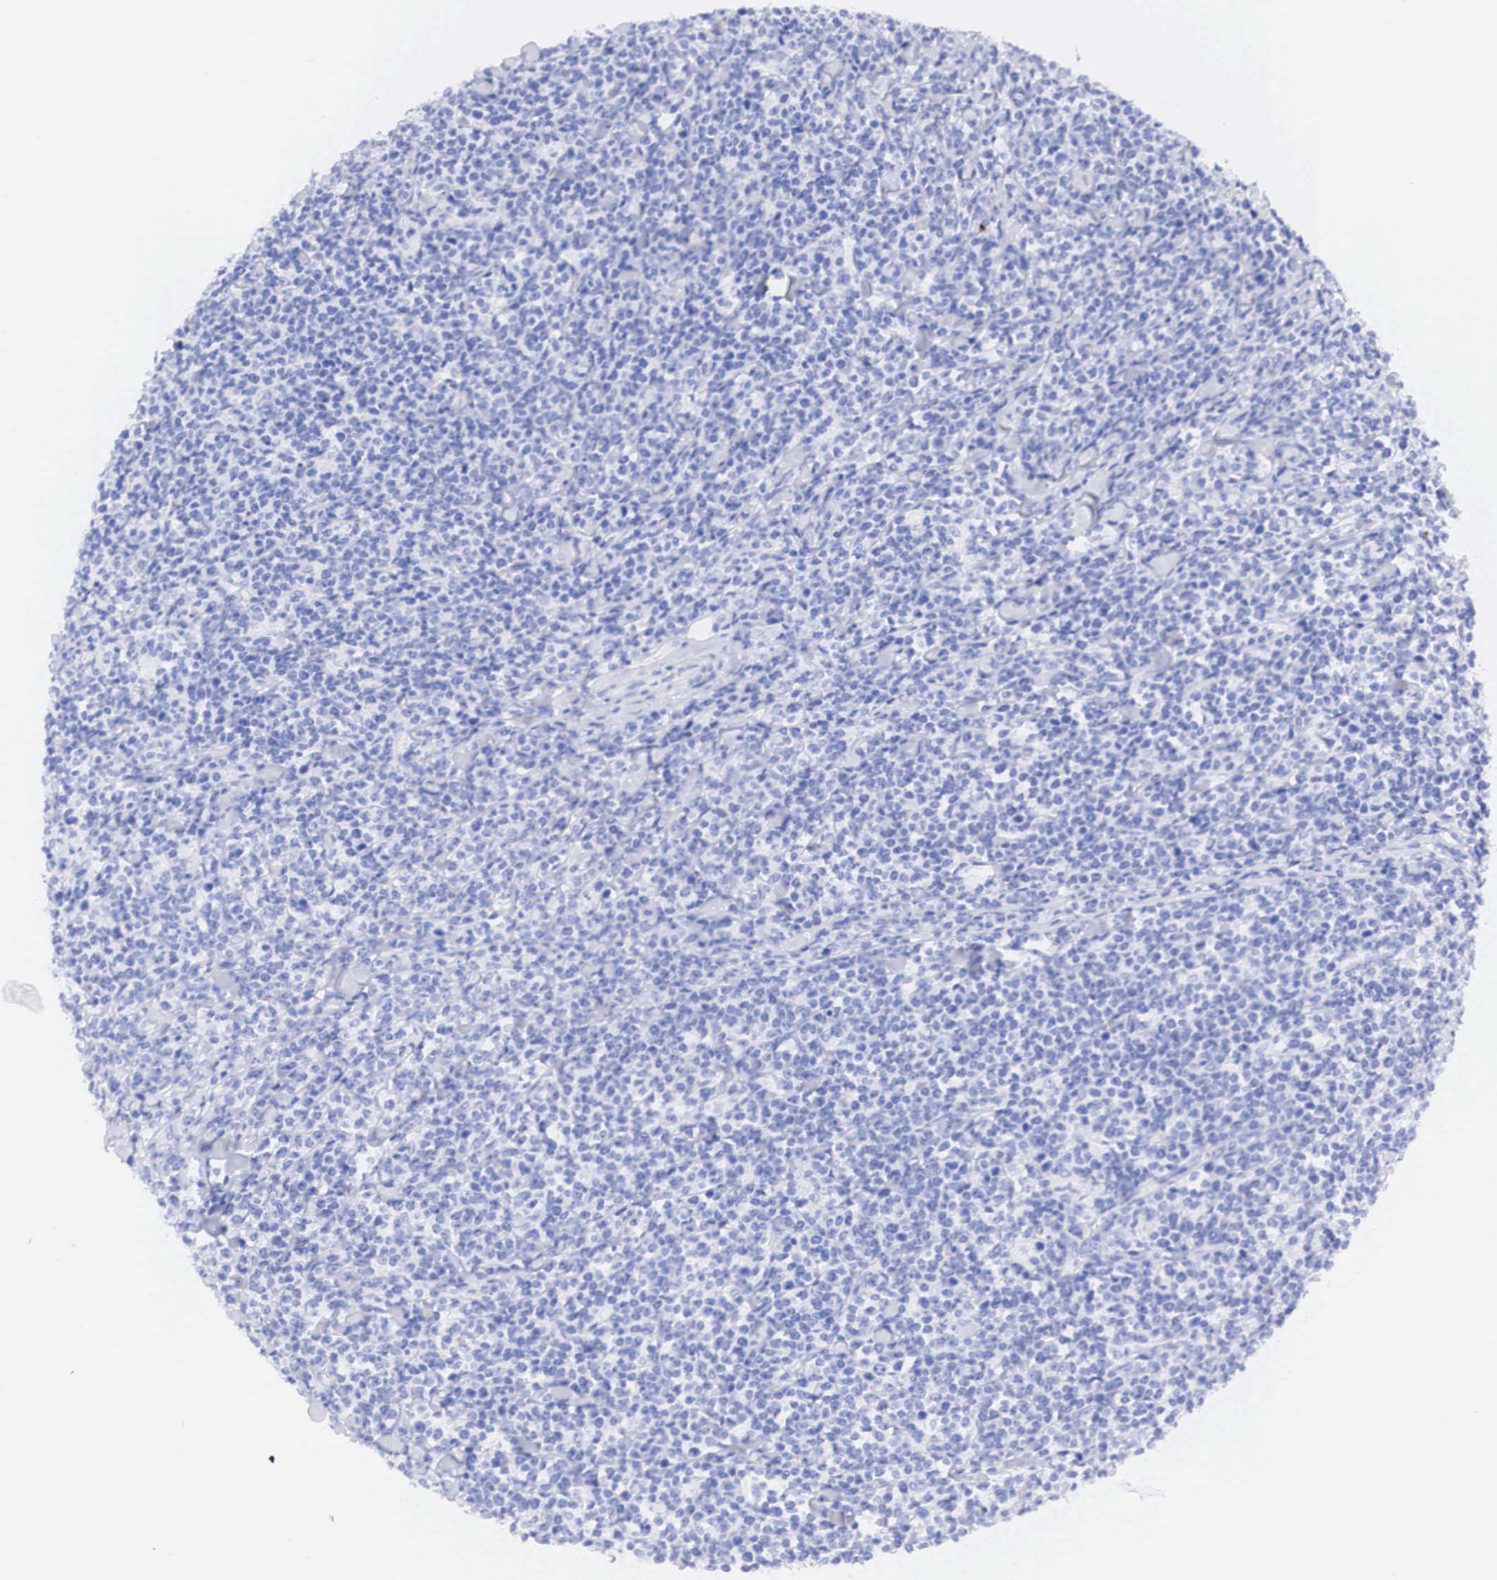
{"staining": {"intensity": "negative", "quantity": "none", "location": "none"}, "tissue": "lymphoma", "cell_type": "Tumor cells", "image_type": "cancer", "snomed": [{"axis": "morphology", "description": "Malignant lymphoma, non-Hodgkin's type, High grade"}, {"axis": "topography", "description": "Small intestine"}, {"axis": "topography", "description": "Colon"}], "caption": "An image of human lymphoma is negative for staining in tumor cells. (Stains: DAB (3,3'-diaminobenzidine) immunohistochemistry with hematoxylin counter stain, Microscopy: brightfield microscopy at high magnification).", "gene": "ERBB2", "patient": {"sex": "male", "age": 8}}